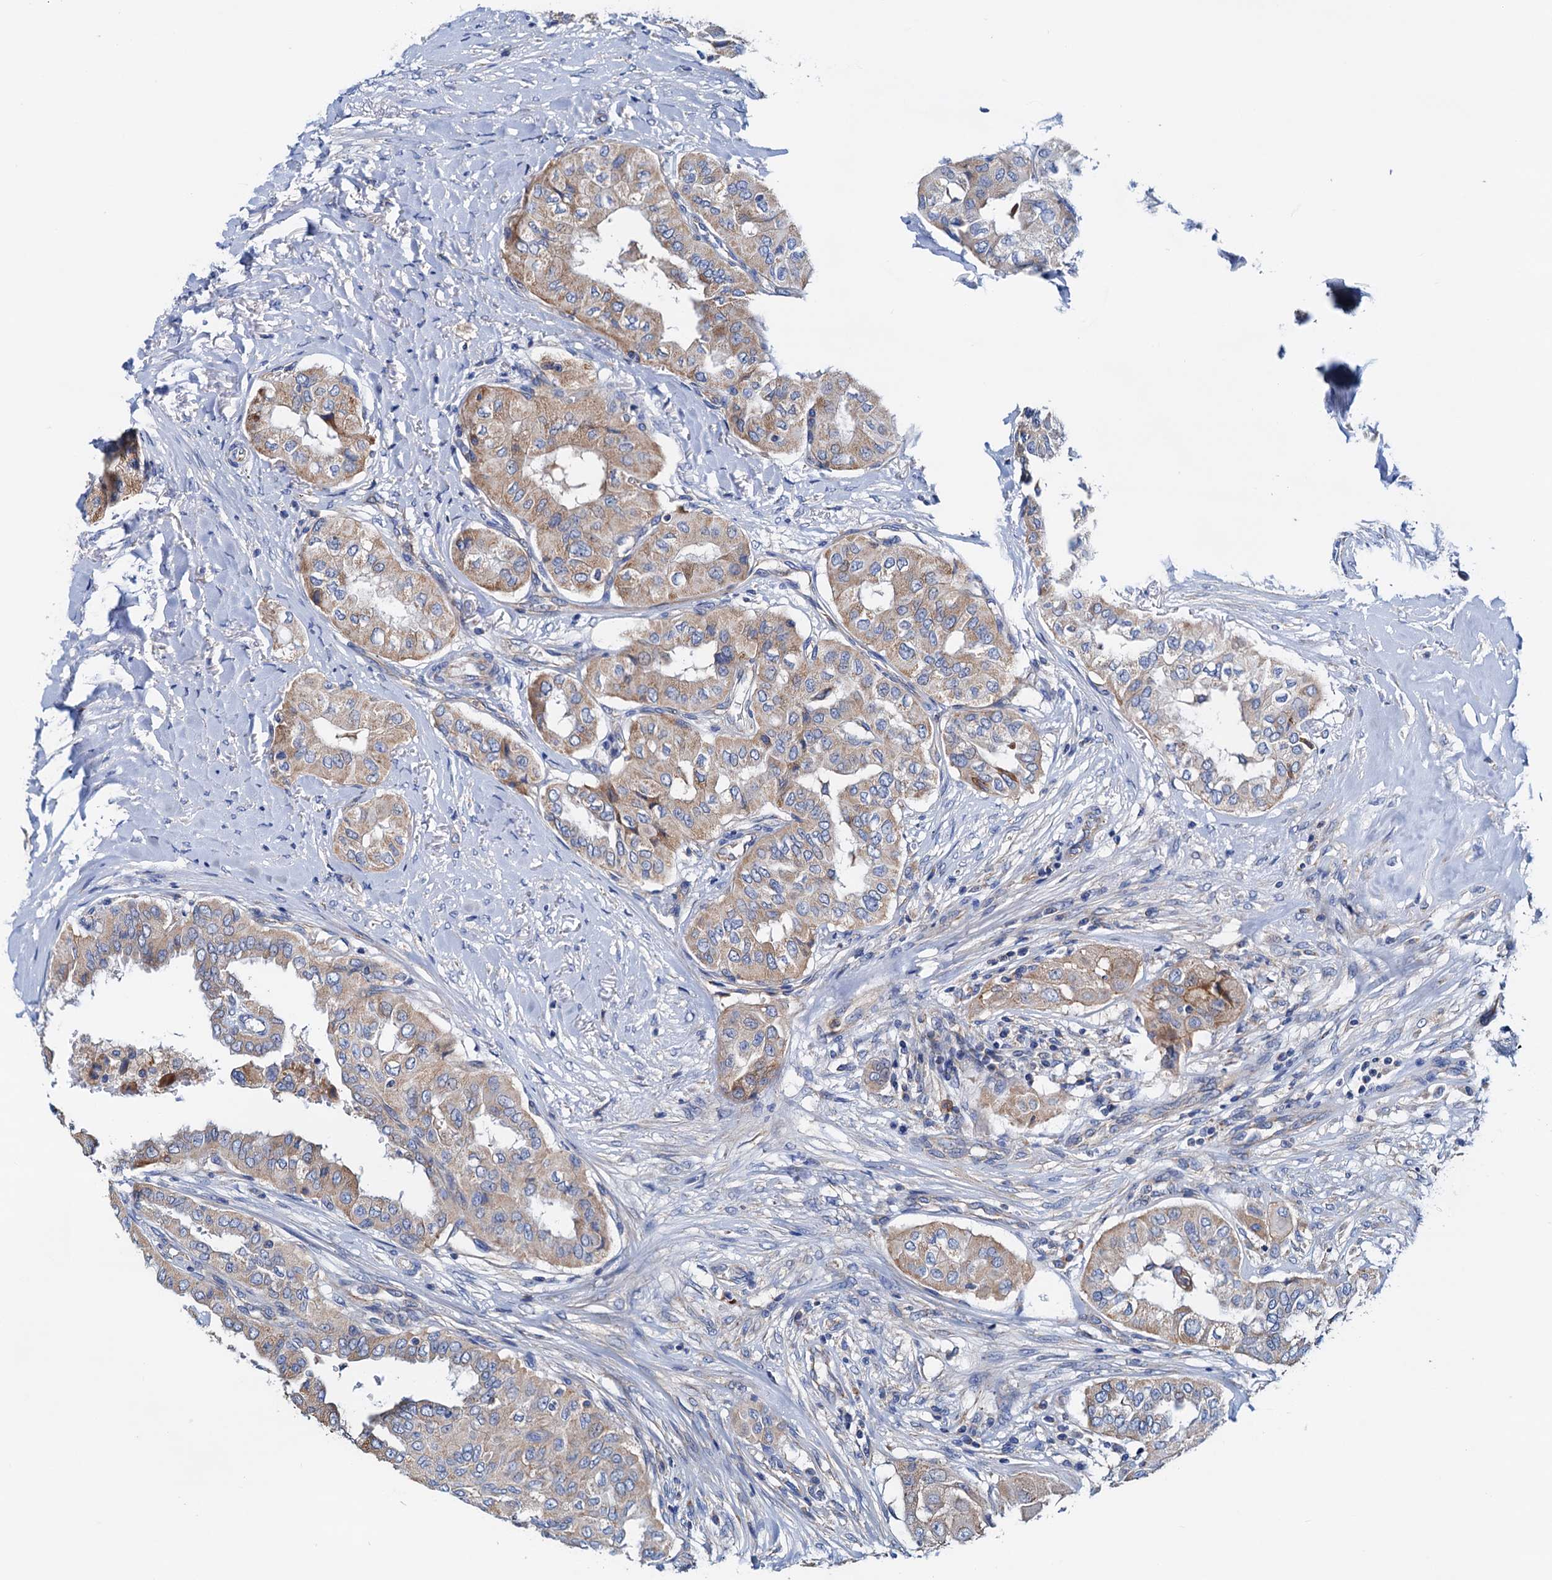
{"staining": {"intensity": "moderate", "quantity": ">75%", "location": "cytoplasmic/membranous"}, "tissue": "thyroid cancer", "cell_type": "Tumor cells", "image_type": "cancer", "snomed": [{"axis": "morphology", "description": "Papillary adenocarcinoma, NOS"}, {"axis": "topography", "description": "Thyroid gland"}], "caption": "Papillary adenocarcinoma (thyroid) stained with a protein marker displays moderate staining in tumor cells.", "gene": "RASSF9", "patient": {"sex": "female", "age": 59}}